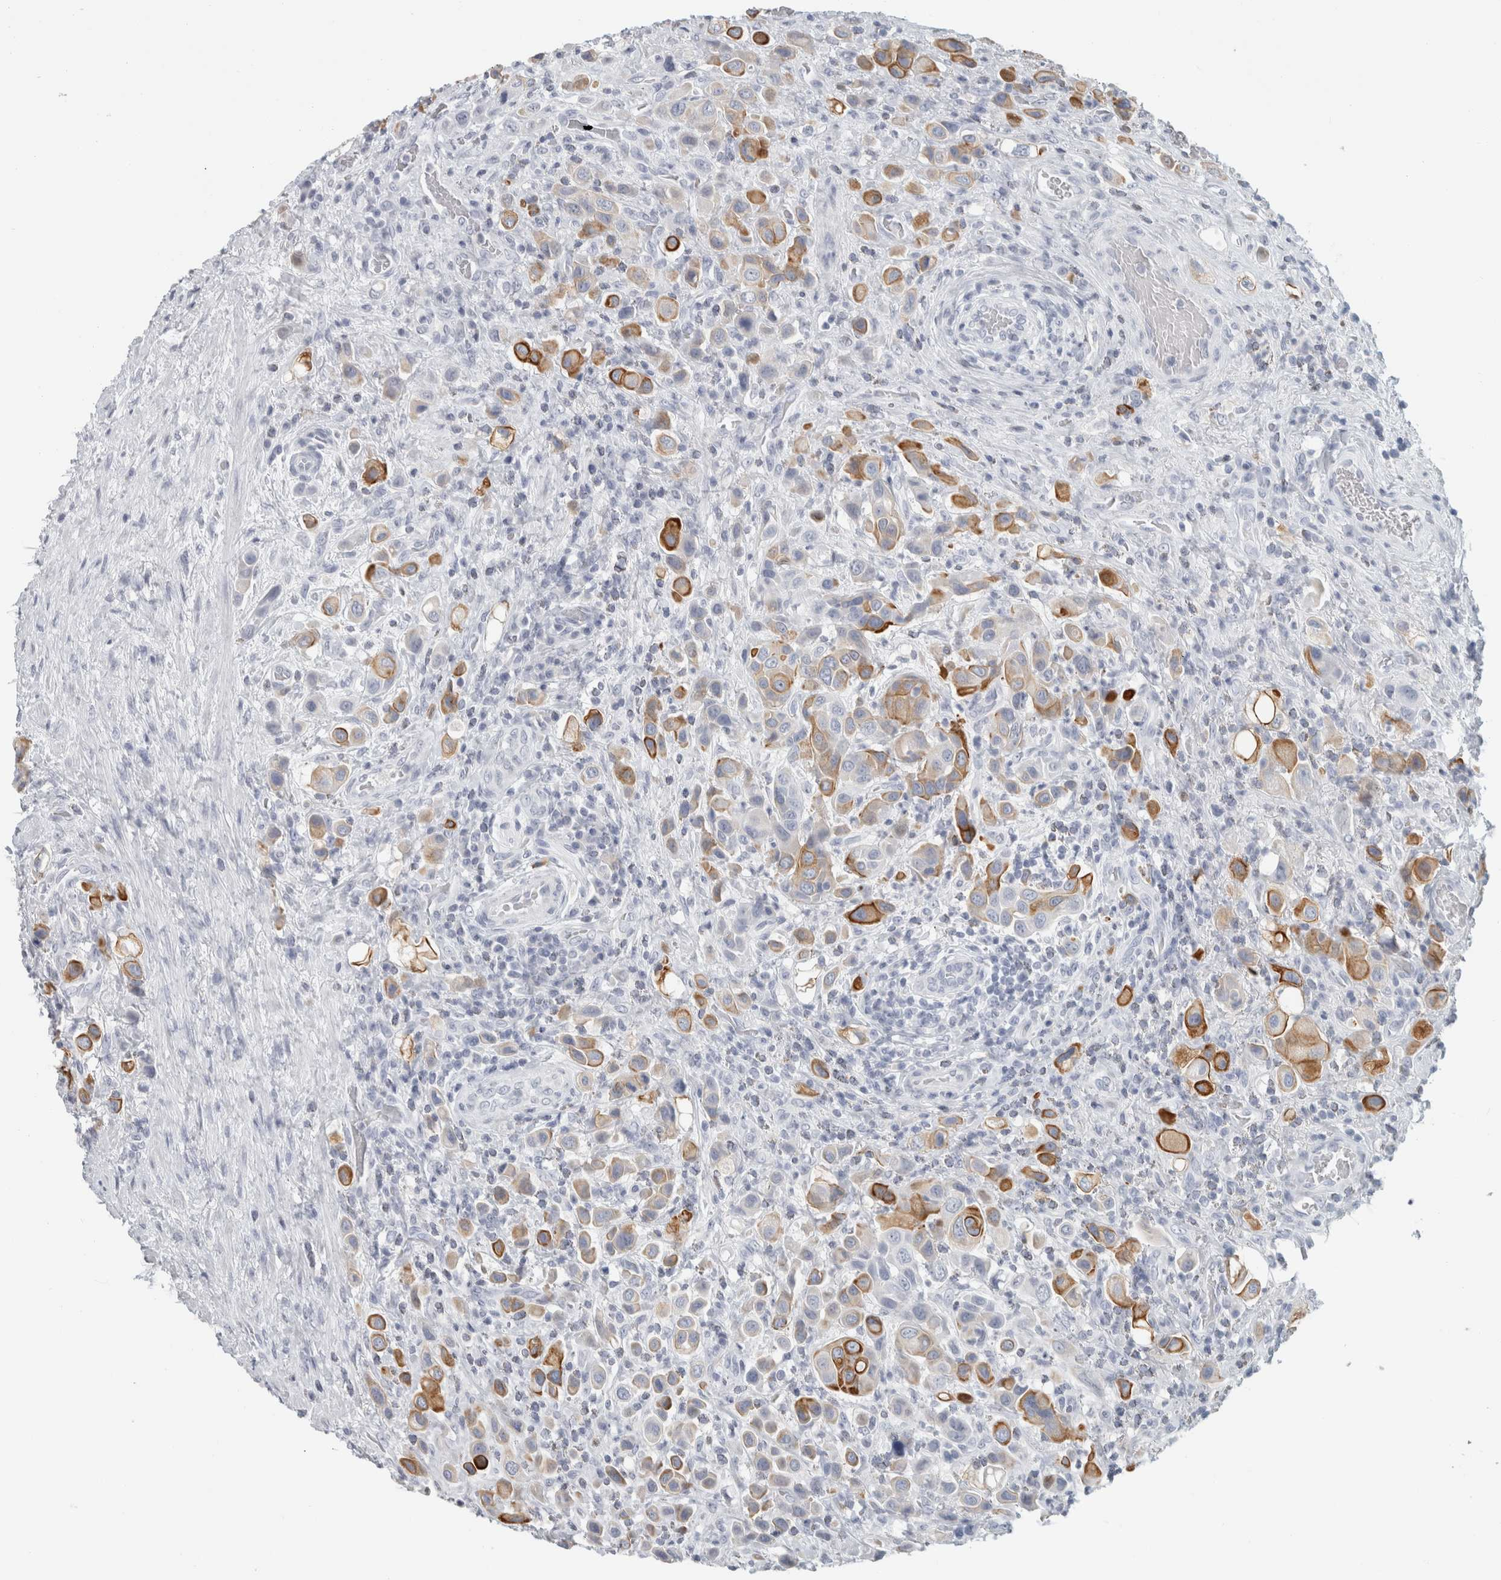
{"staining": {"intensity": "moderate", "quantity": ">75%", "location": "cytoplasmic/membranous"}, "tissue": "urothelial cancer", "cell_type": "Tumor cells", "image_type": "cancer", "snomed": [{"axis": "morphology", "description": "Urothelial carcinoma, High grade"}, {"axis": "topography", "description": "Urinary bladder"}], "caption": "Tumor cells demonstrate moderate cytoplasmic/membranous expression in about >75% of cells in urothelial carcinoma (high-grade).", "gene": "SLC28A3", "patient": {"sex": "male", "age": 50}}